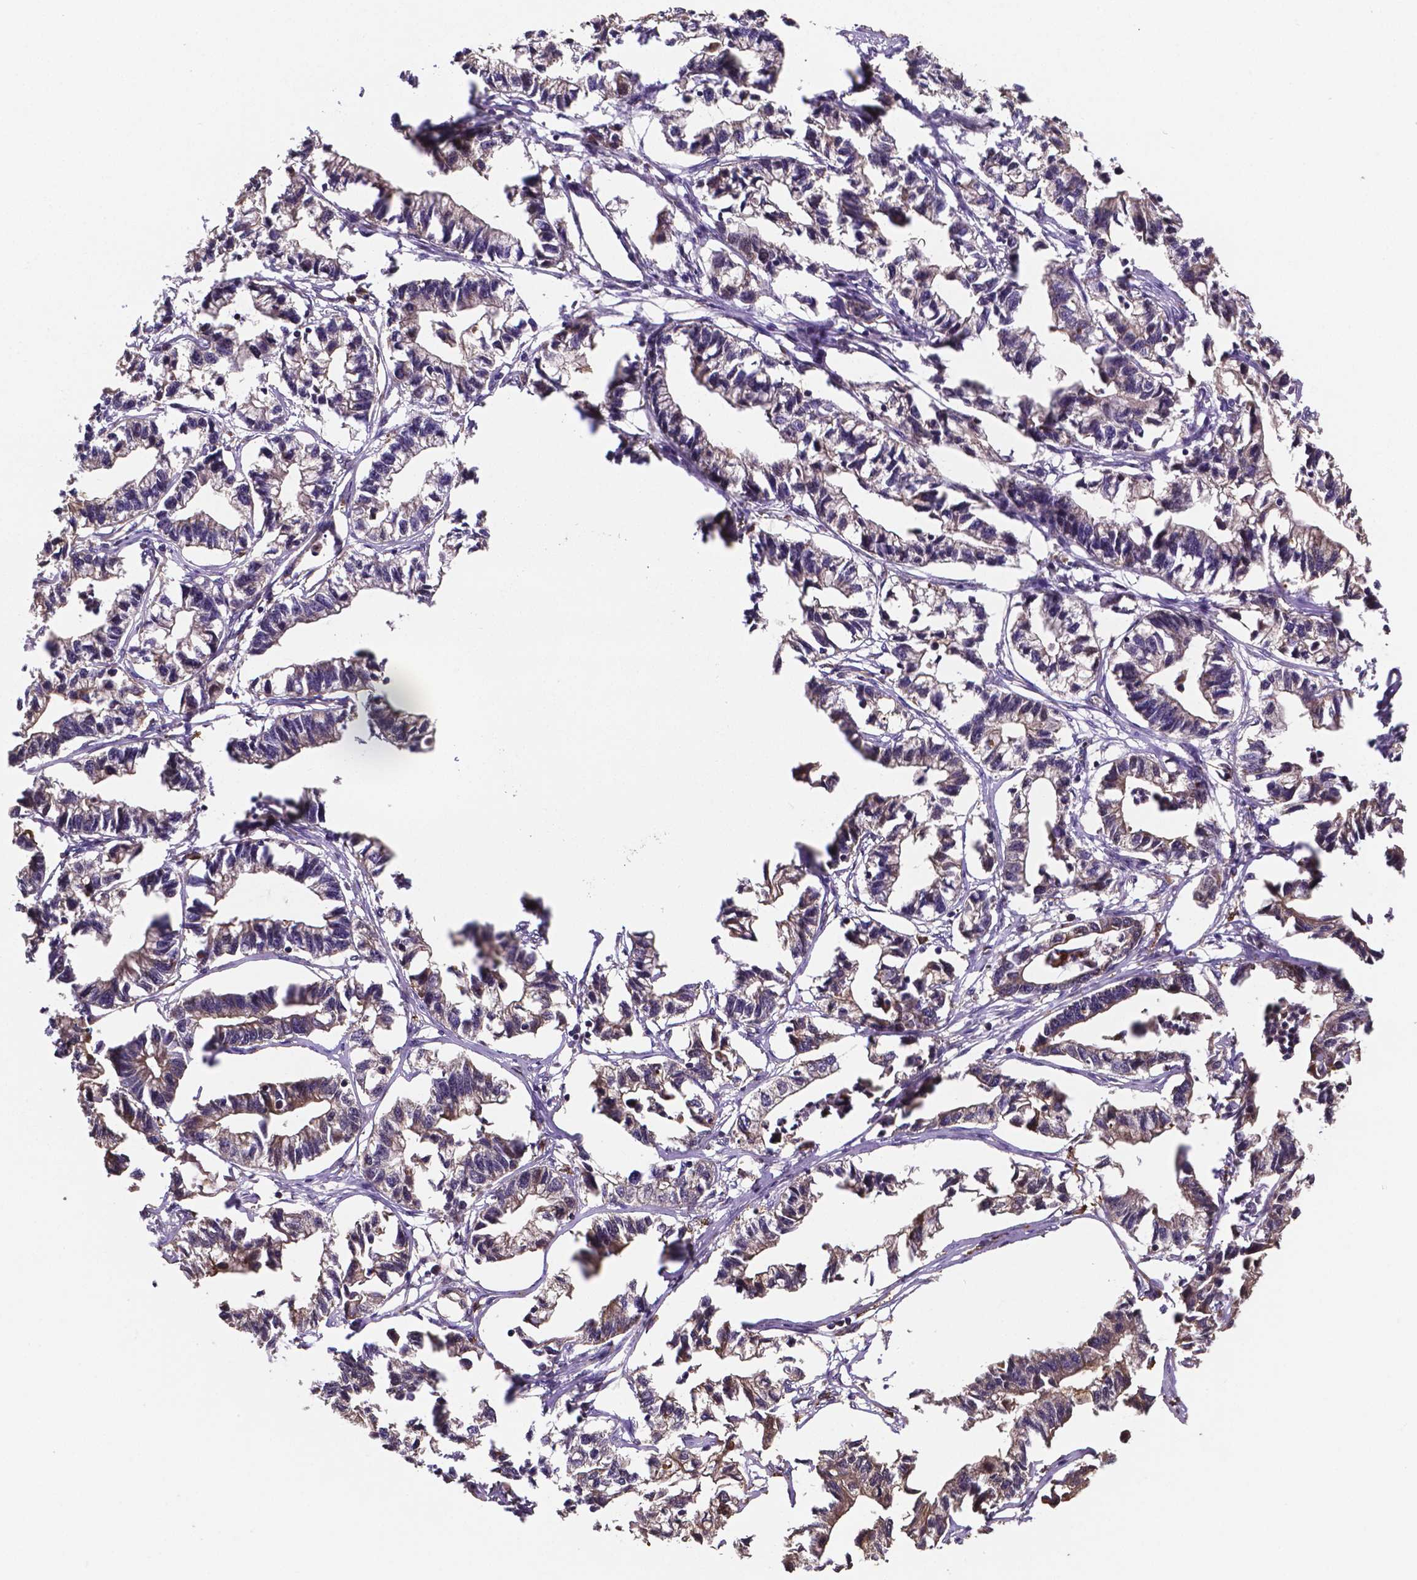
{"staining": {"intensity": "weak", "quantity": "<25%", "location": "cytoplasmic/membranous"}, "tissue": "stomach cancer", "cell_type": "Tumor cells", "image_type": "cancer", "snomed": [{"axis": "morphology", "description": "Adenocarcinoma, NOS"}, {"axis": "topography", "description": "Stomach"}], "caption": "A micrograph of human stomach cancer (adenocarcinoma) is negative for staining in tumor cells.", "gene": "RNF123", "patient": {"sex": "male", "age": 83}}